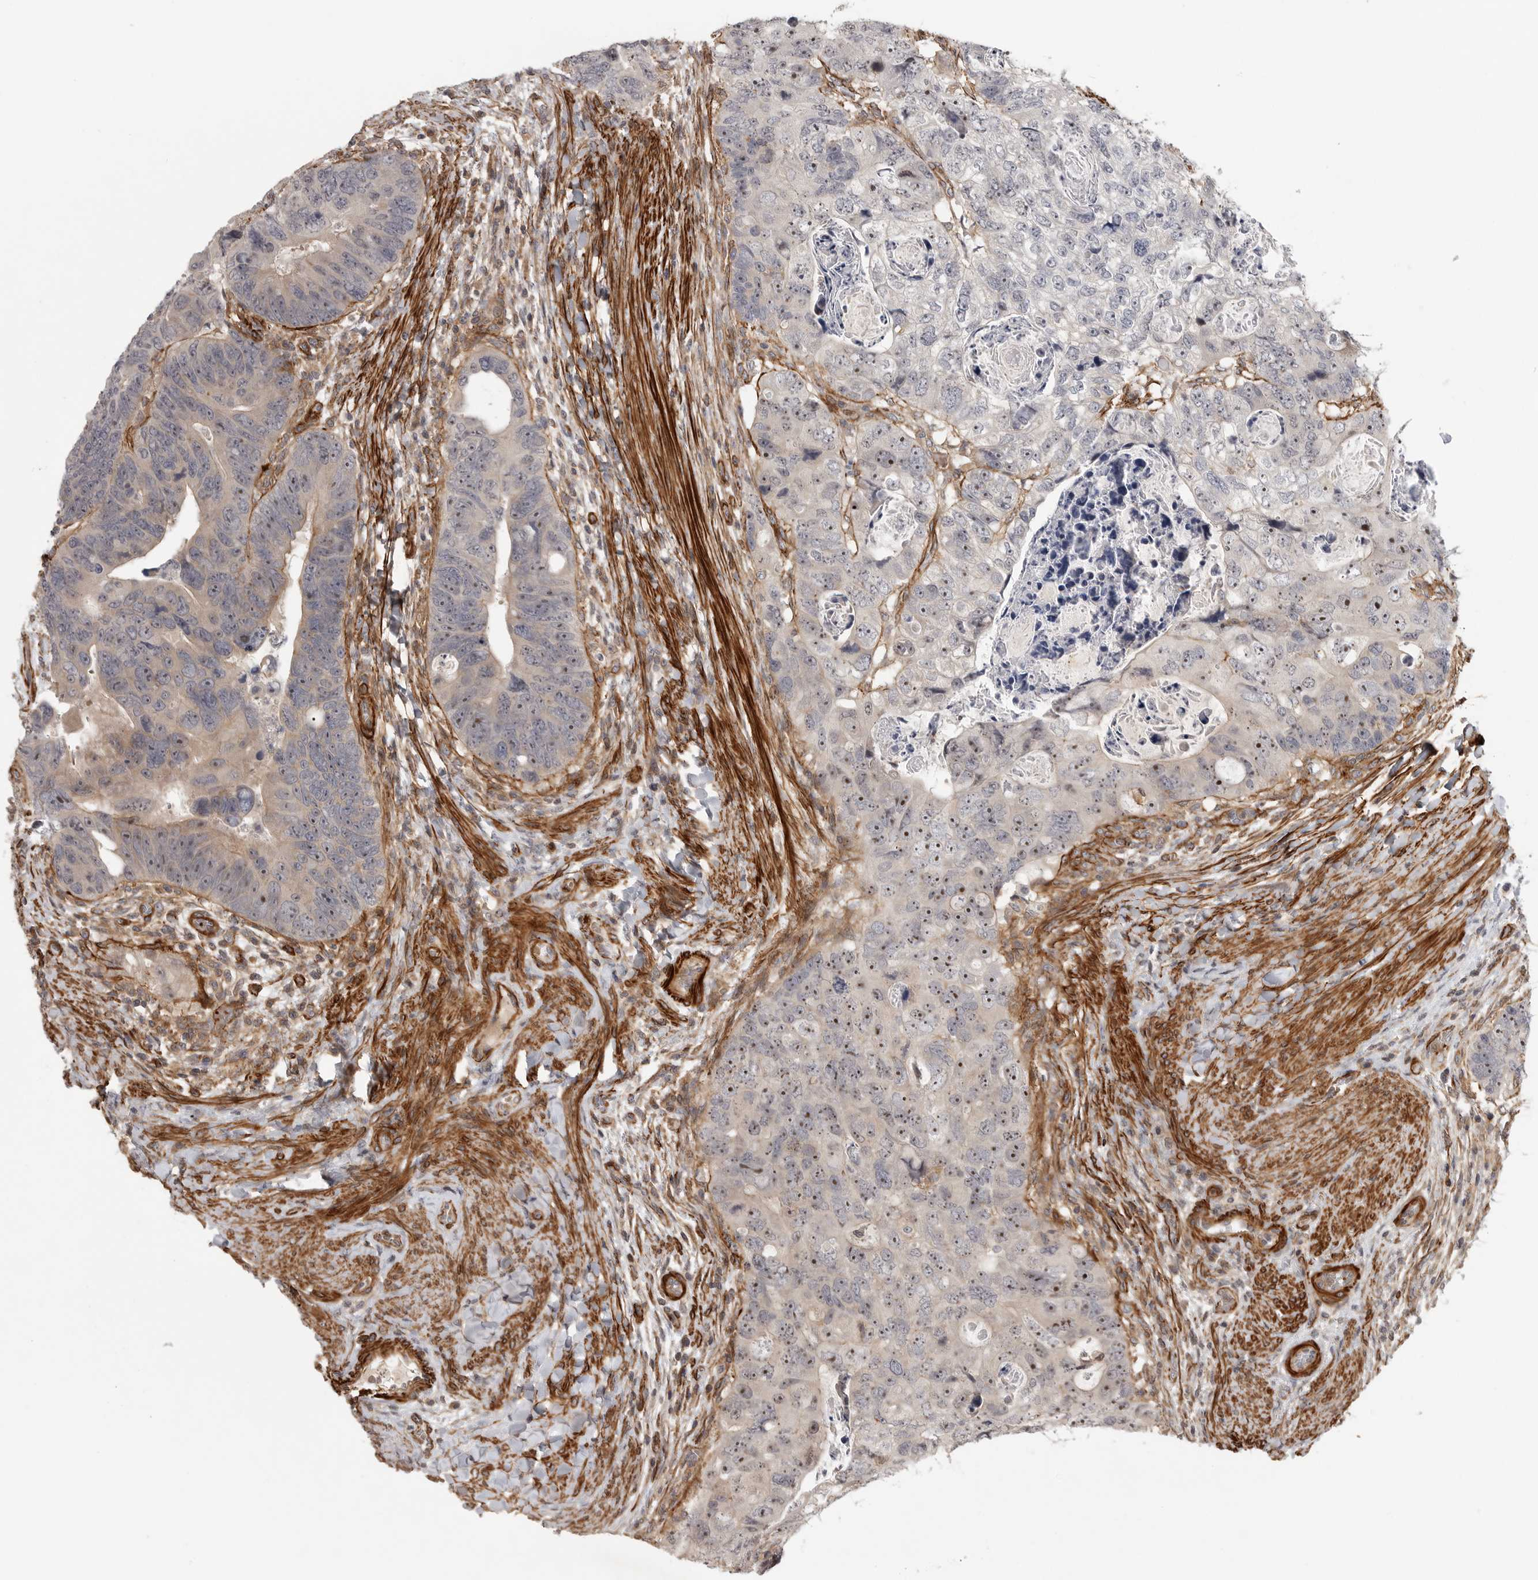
{"staining": {"intensity": "moderate", "quantity": "25%-75%", "location": "nuclear"}, "tissue": "colorectal cancer", "cell_type": "Tumor cells", "image_type": "cancer", "snomed": [{"axis": "morphology", "description": "Adenocarcinoma, NOS"}, {"axis": "topography", "description": "Rectum"}], "caption": "A histopathology image showing moderate nuclear positivity in approximately 25%-75% of tumor cells in colorectal cancer, as visualized by brown immunohistochemical staining.", "gene": "TUT4", "patient": {"sex": "male", "age": 59}}